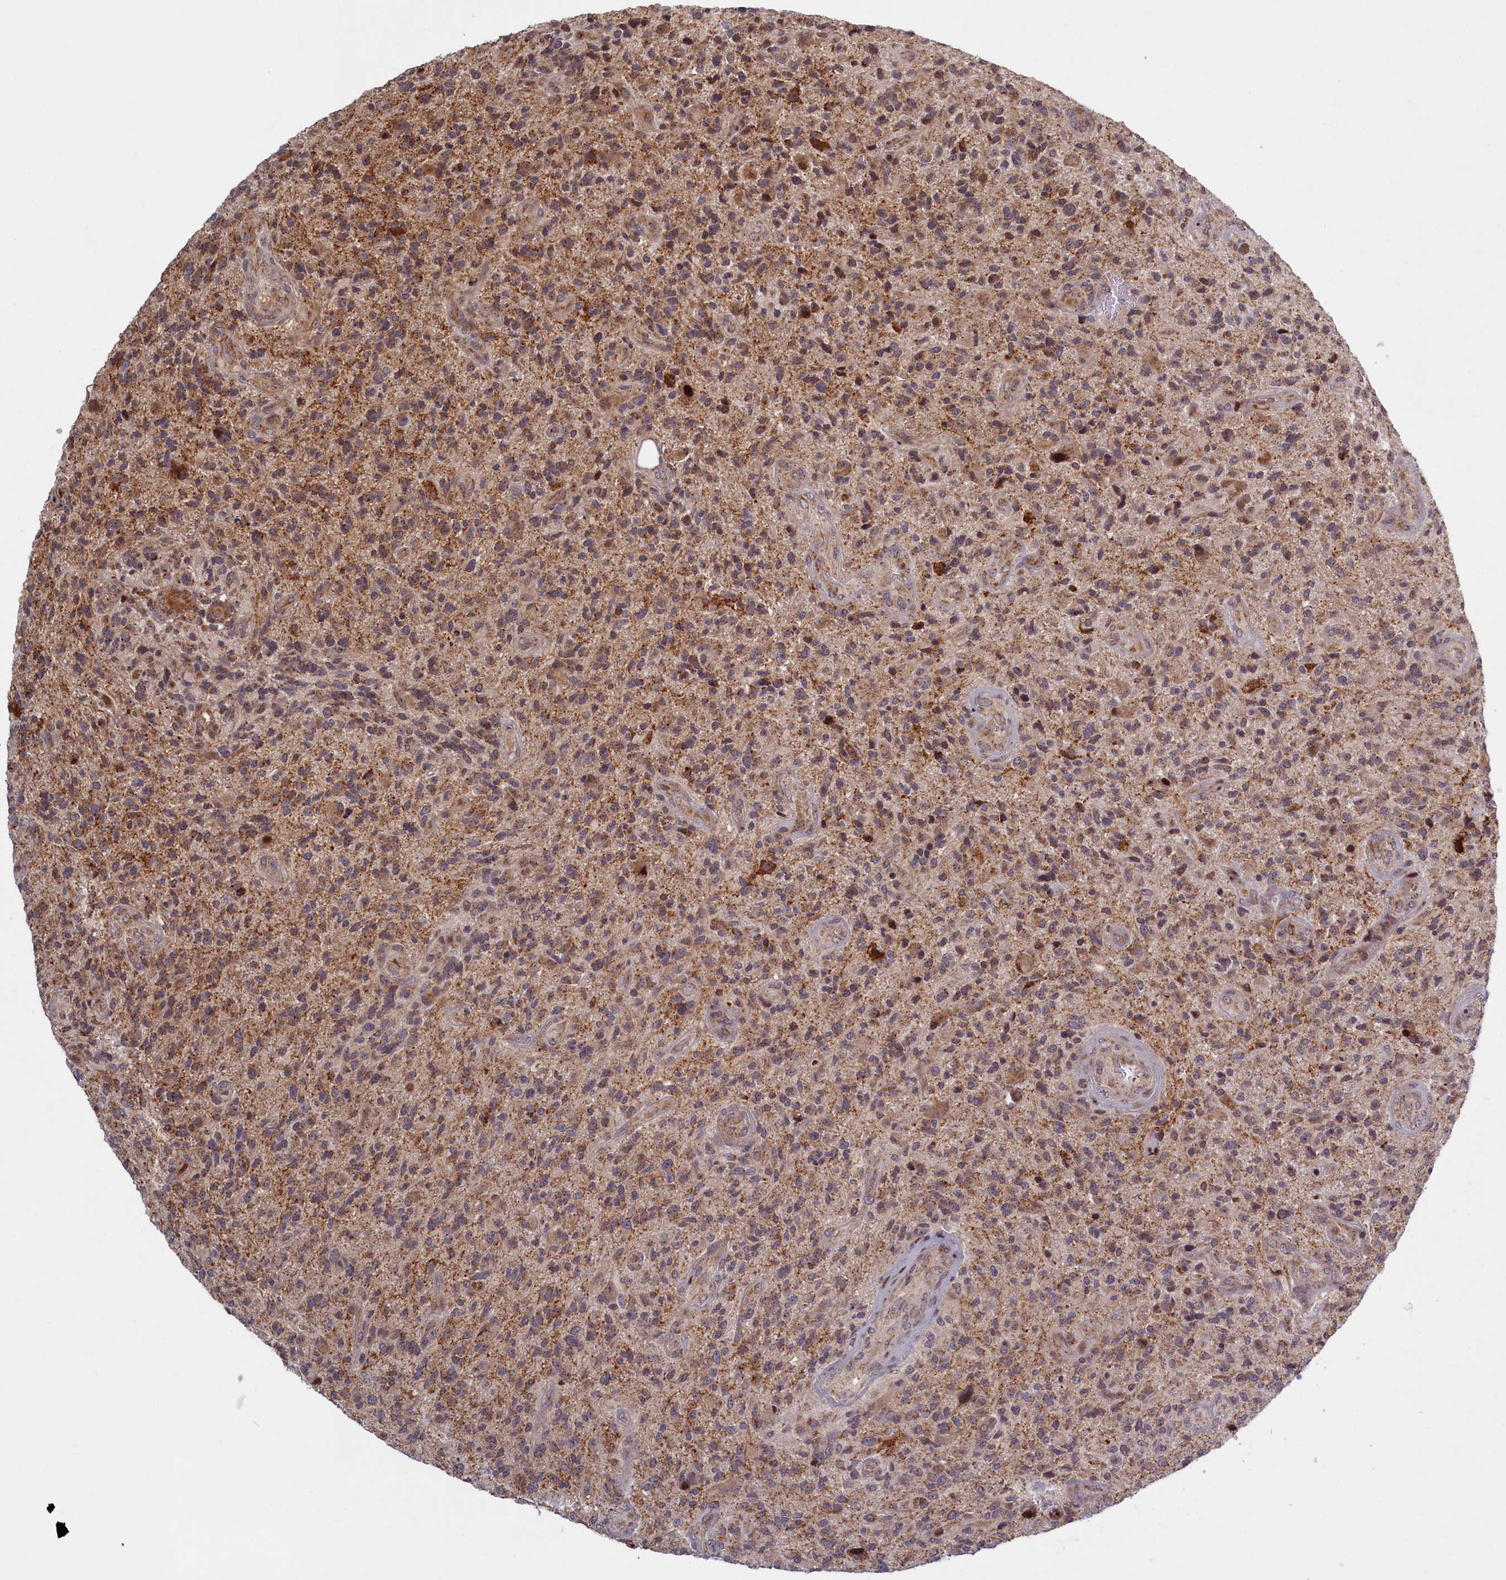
{"staining": {"intensity": "weak", "quantity": ">75%", "location": "cytoplasmic/membranous"}, "tissue": "glioma", "cell_type": "Tumor cells", "image_type": "cancer", "snomed": [{"axis": "morphology", "description": "Glioma, malignant, High grade"}, {"axis": "topography", "description": "Brain"}], "caption": "Immunohistochemical staining of human malignant high-grade glioma shows low levels of weak cytoplasmic/membranous protein positivity in about >75% of tumor cells. The protein is stained brown, and the nuclei are stained in blue (DAB (3,3'-diaminobenzidine) IHC with brightfield microscopy, high magnification).", "gene": "PLA2G10", "patient": {"sex": "male", "age": 47}}